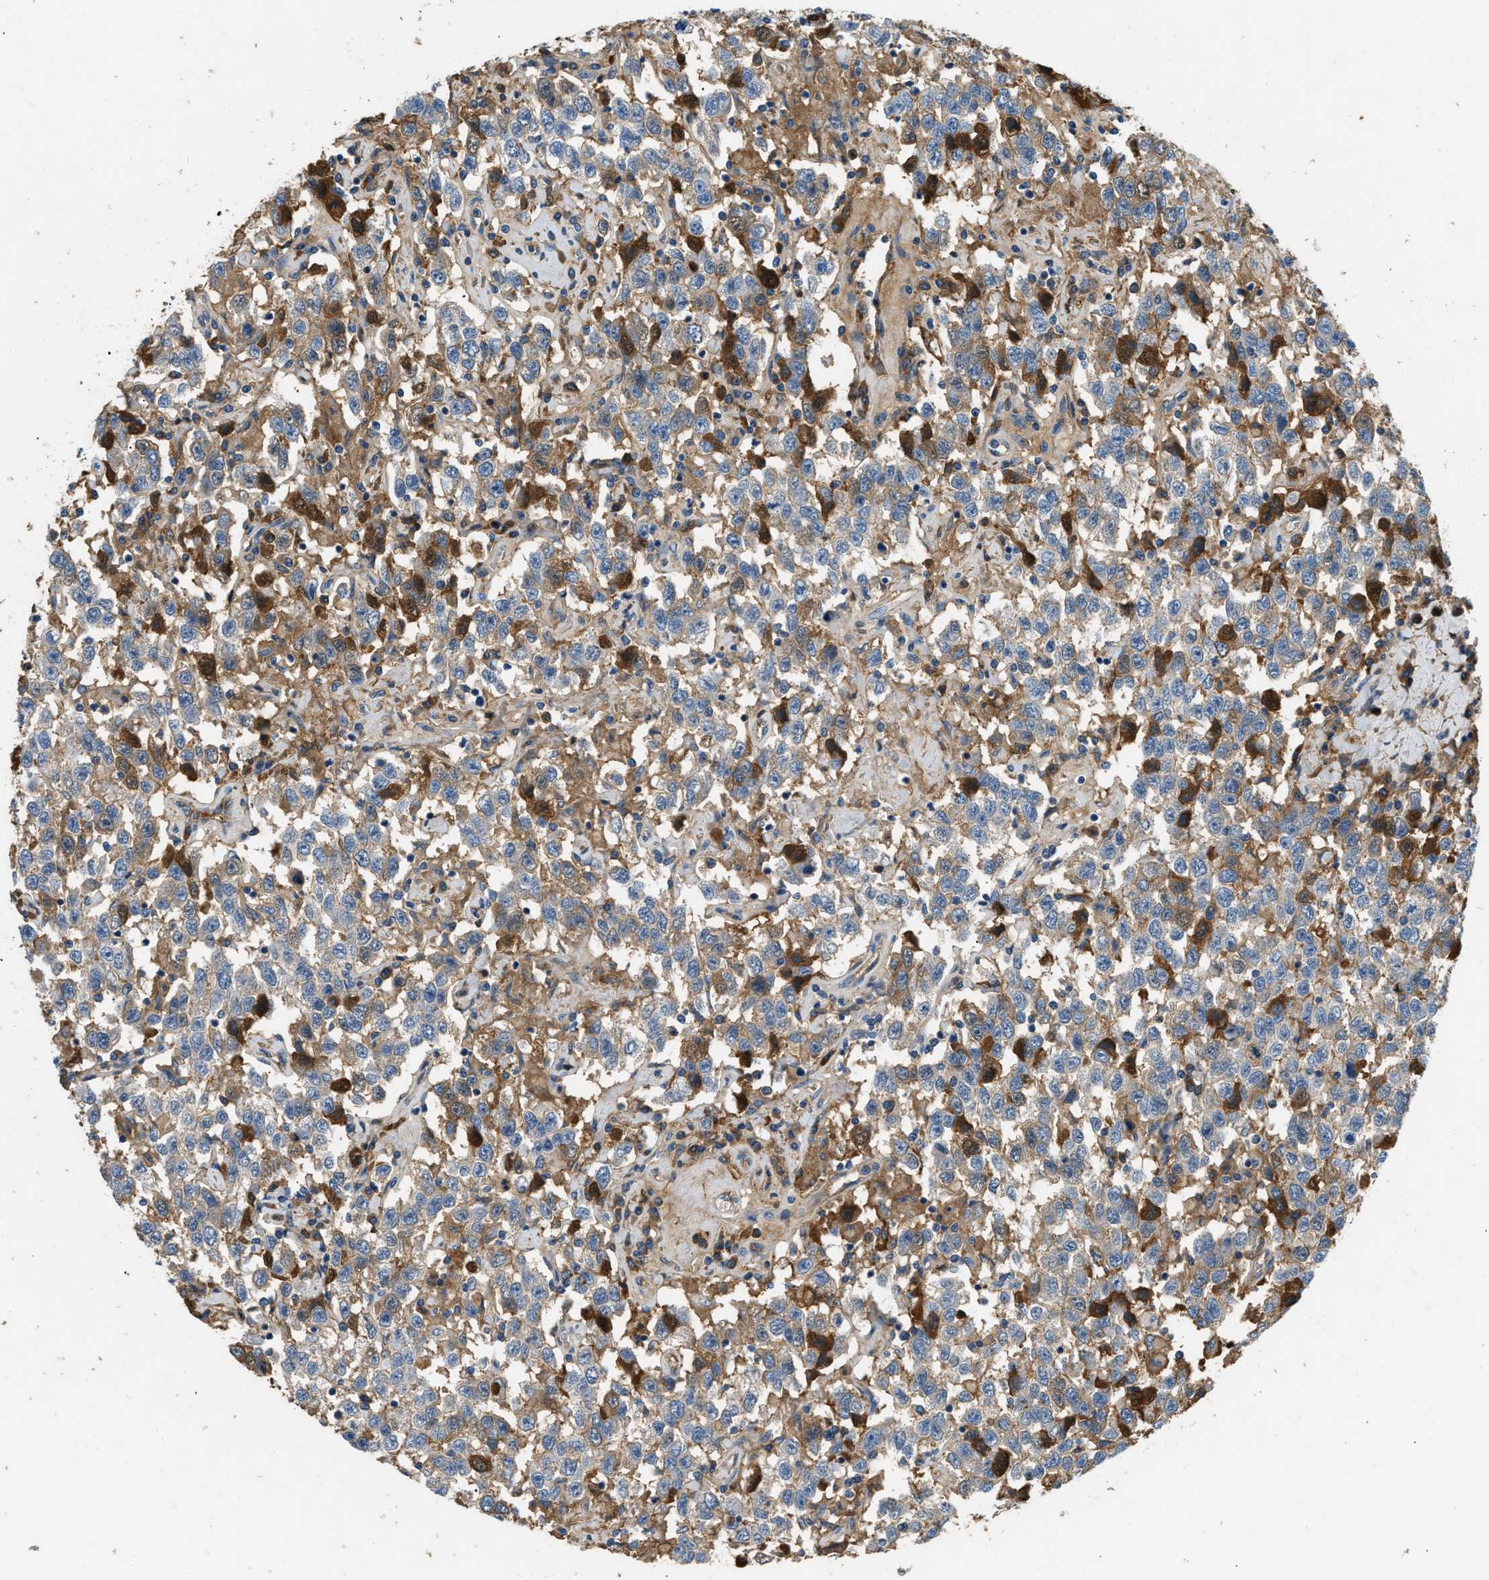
{"staining": {"intensity": "moderate", "quantity": "<25%", "location": "cytoplasmic/membranous"}, "tissue": "testis cancer", "cell_type": "Tumor cells", "image_type": "cancer", "snomed": [{"axis": "morphology", "description": "Seminoma, NOS"}, {"axis": "topography", "description": "Testis"}], "caption": "This micrograph shows immunohistochemistry (IHC) staining of human testis cancer (seminoma), with low moderate cytoplasmic/membranous expression in approximately <25% of tumor cells.", "gene": "STC1", "patient": {"sex": "male", "age": 41}}